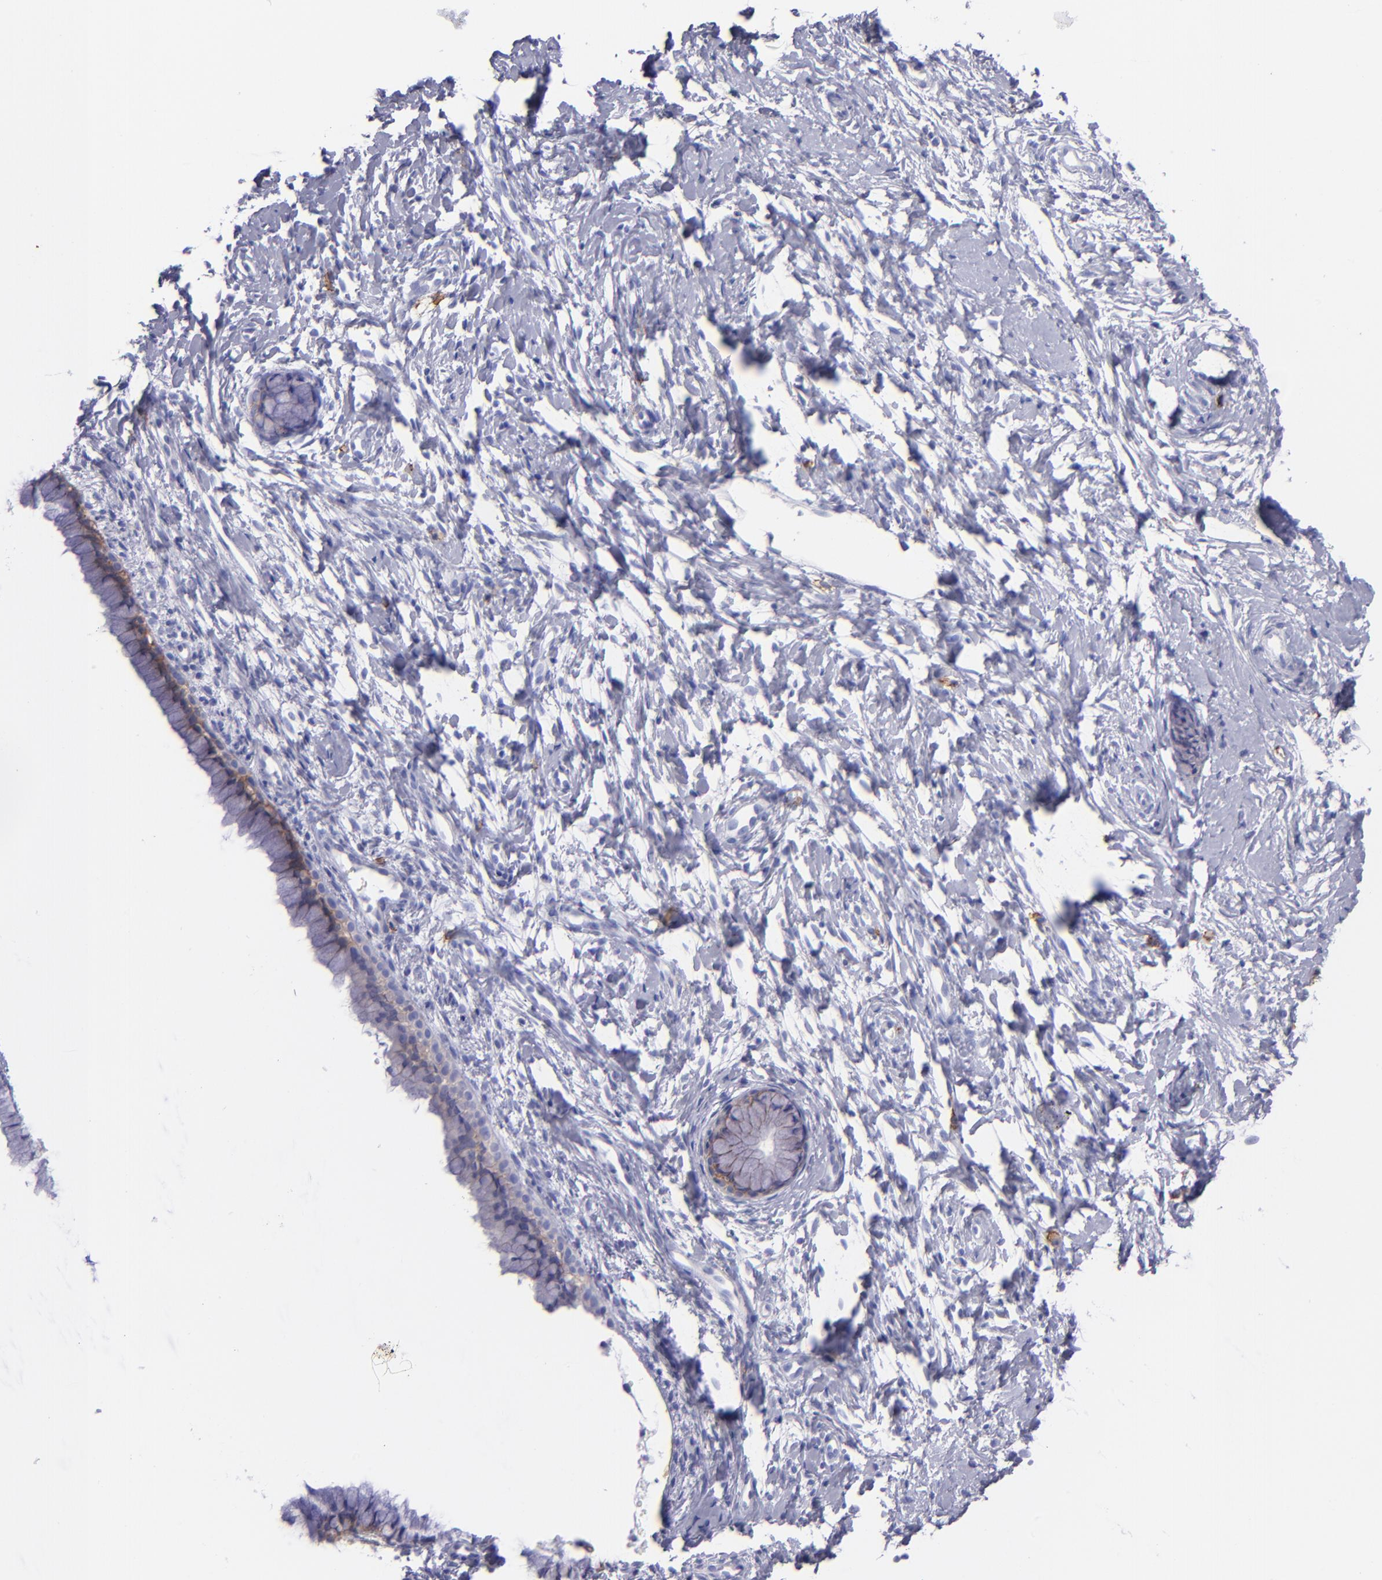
{"staining": {"intensity": "moderate", "quantity": "<25%", "location": "cytoplasmic/membranous"}, "tissue": "cervix", "cell_type": "Glandular cells", "image_type": "normal", "snomed": [{"axis": "morphology", "description": "Normal tissue, NOS"}, {"axis": "topography", "description": "Cervix"}], "caption": "Protein expression analysis of benign human cervix reveals moderate cytoplasmic/membranous expression in about <25% of glandular cells. (brown staining indicates protein expression, while blue staining denotes nuclei).", "gene": "CD82", "patient": {"sex": "female", "age": 46}}